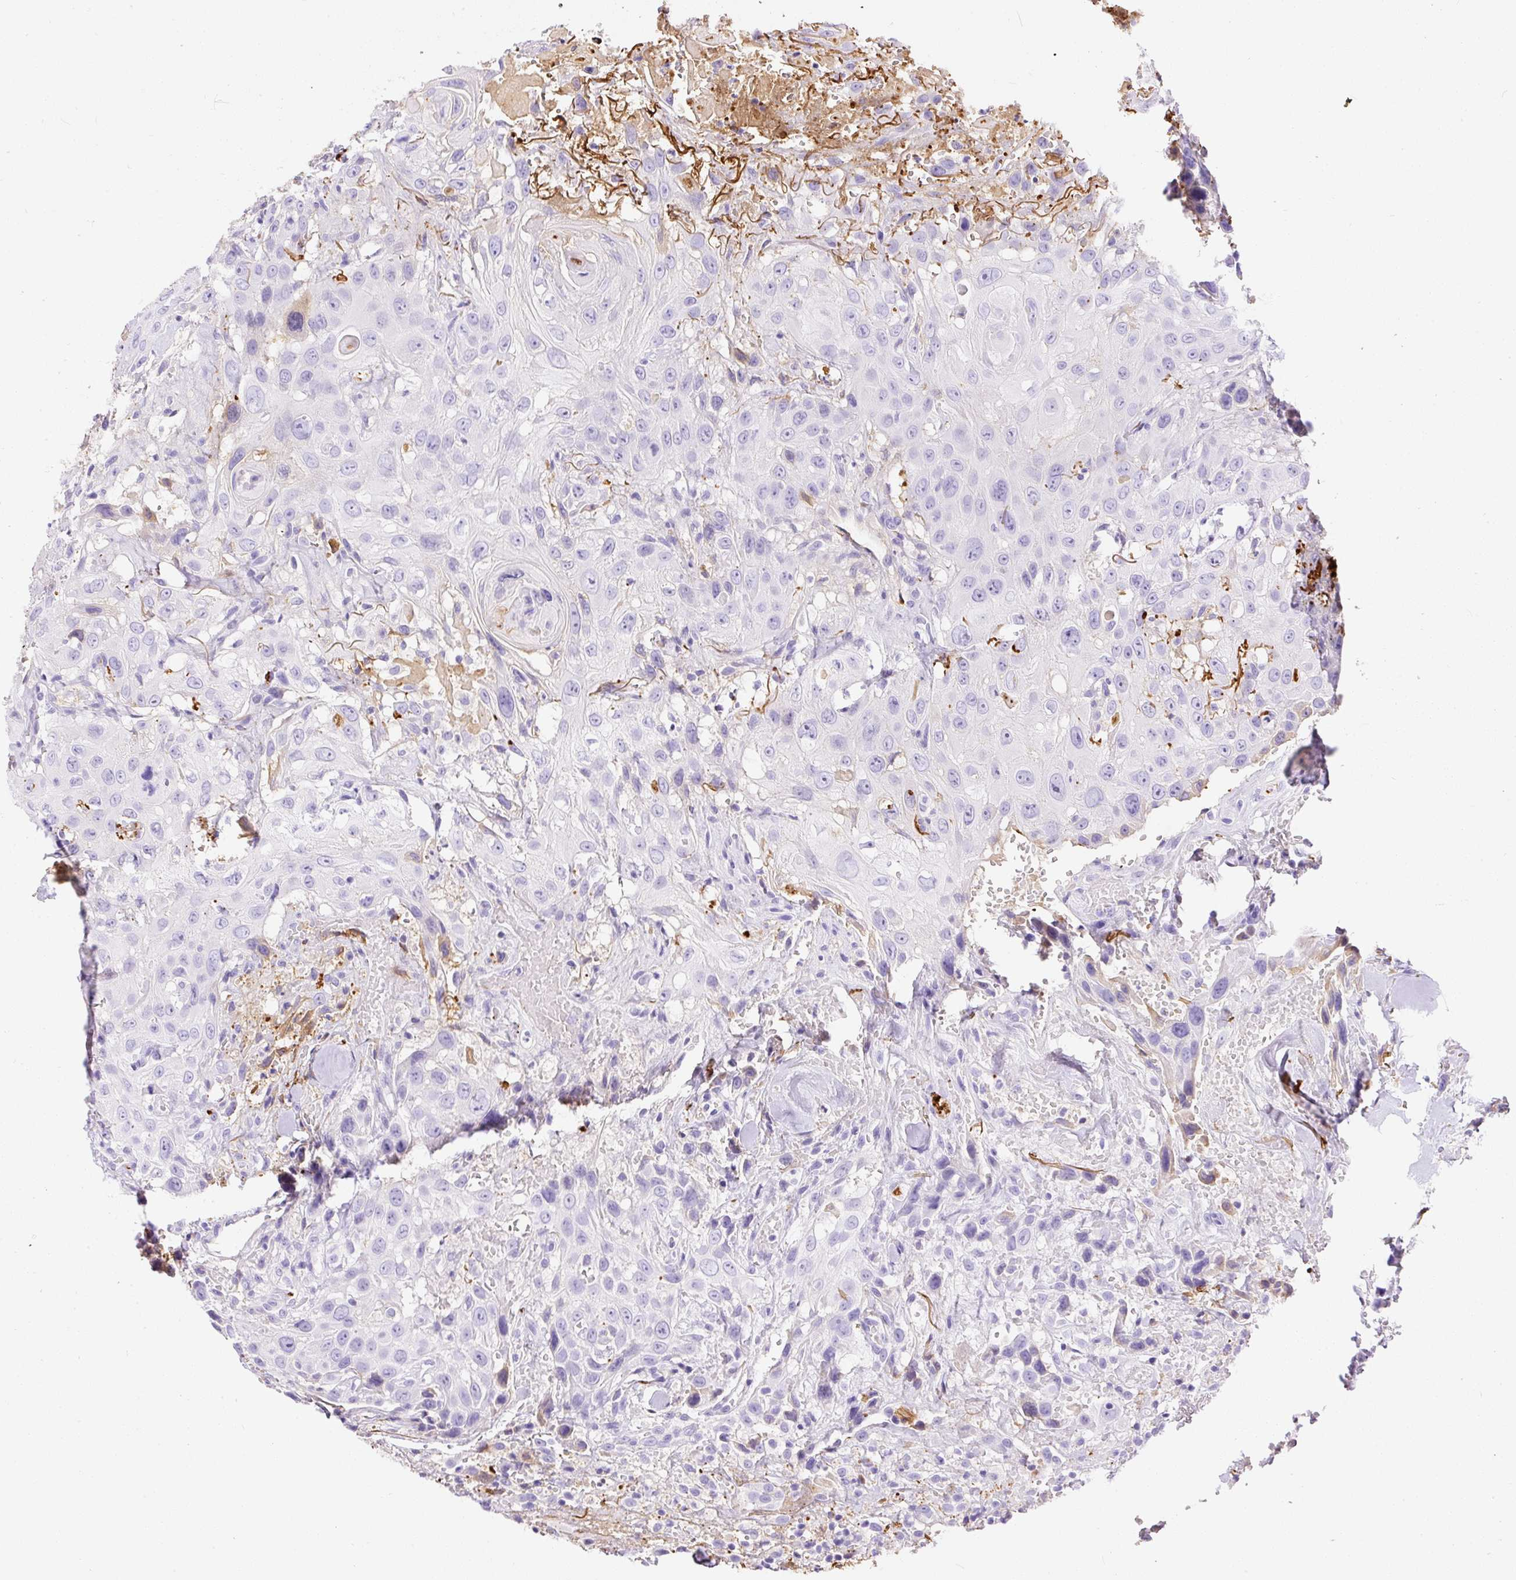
{"staining": {"intensity": "negative", "quantity": "none", "location": "none"}, "tissue": "head and neck cancer", "cell_type": "Tumor cells", "image_type": "cancer", "snomed": [{"axis": "morphology", "description": "Squamous cell carcinoma, NOS"}, {"axis": "topography", "description": "Head-Neck"}], "caption": "This is an immunohistochemistry image of human head and neck cancer (squamous cell carcinoma). There is no positivity in tumor cells.", "gene": "APCS", "patient": {"sex": "male", "age": 81}}